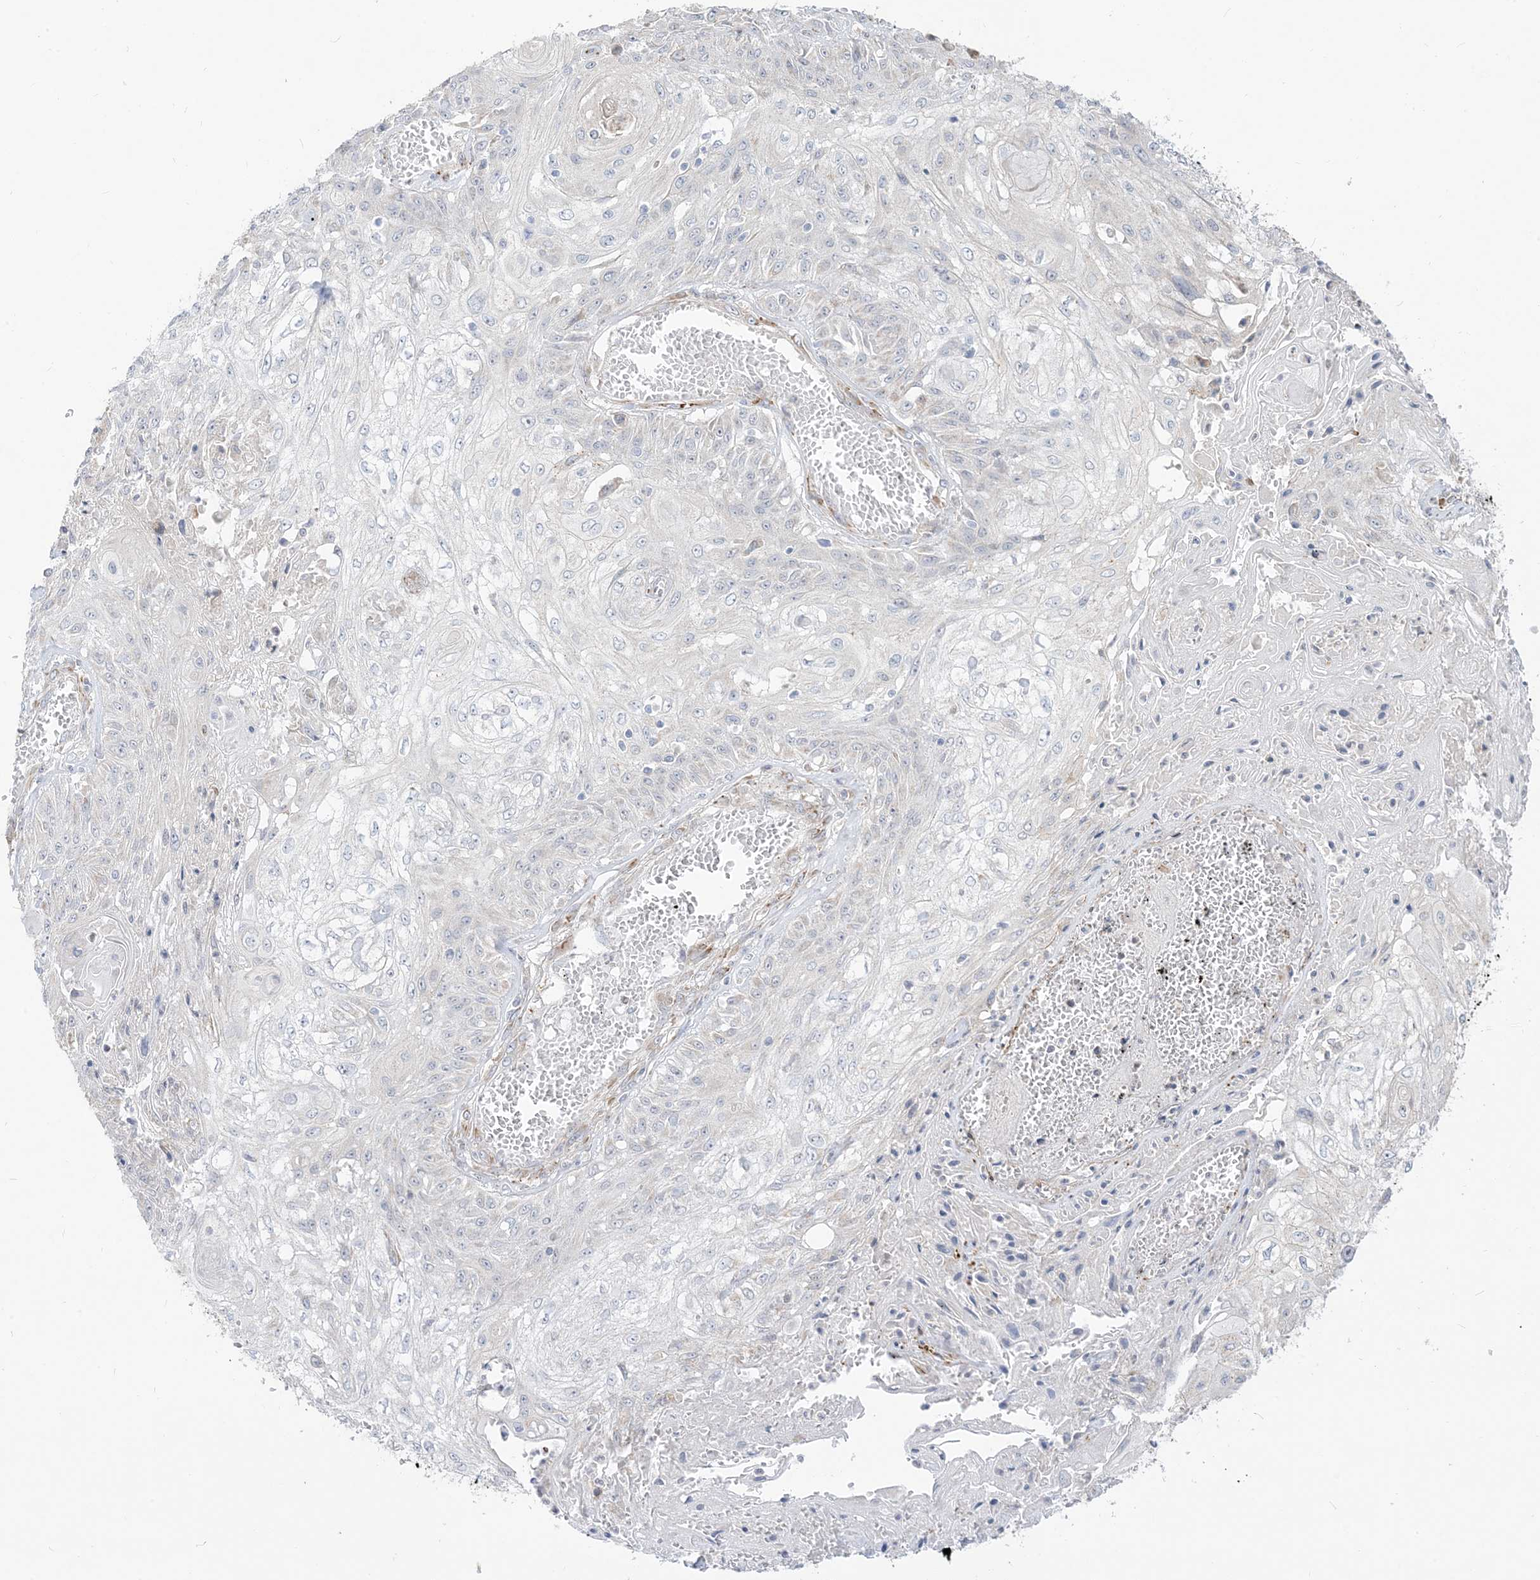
{"staining": {"intensity": "negative", "quantity": "none", "location": "none"}, "tissue": "skin cancer", "cell_type": "Tumor cells", "image_type": "cancer", "snomed": [{"axis": "morphology", "description": "Squamous cell carcinoma, NOS"}, {"axis": "morphology", "description": "Squamous cell carcinoma, metastatic, NOS"}, {"axis": "topography", "description": "Skin"}, {"axis": "topography", "description": "Lymph node"}], "caption": "Human skin cancer stained for a protein using immunohistochemistry shows no staining in tumor cells.", "gene": "LOXL3", "patient": {"sex": "male", "age": 75}}